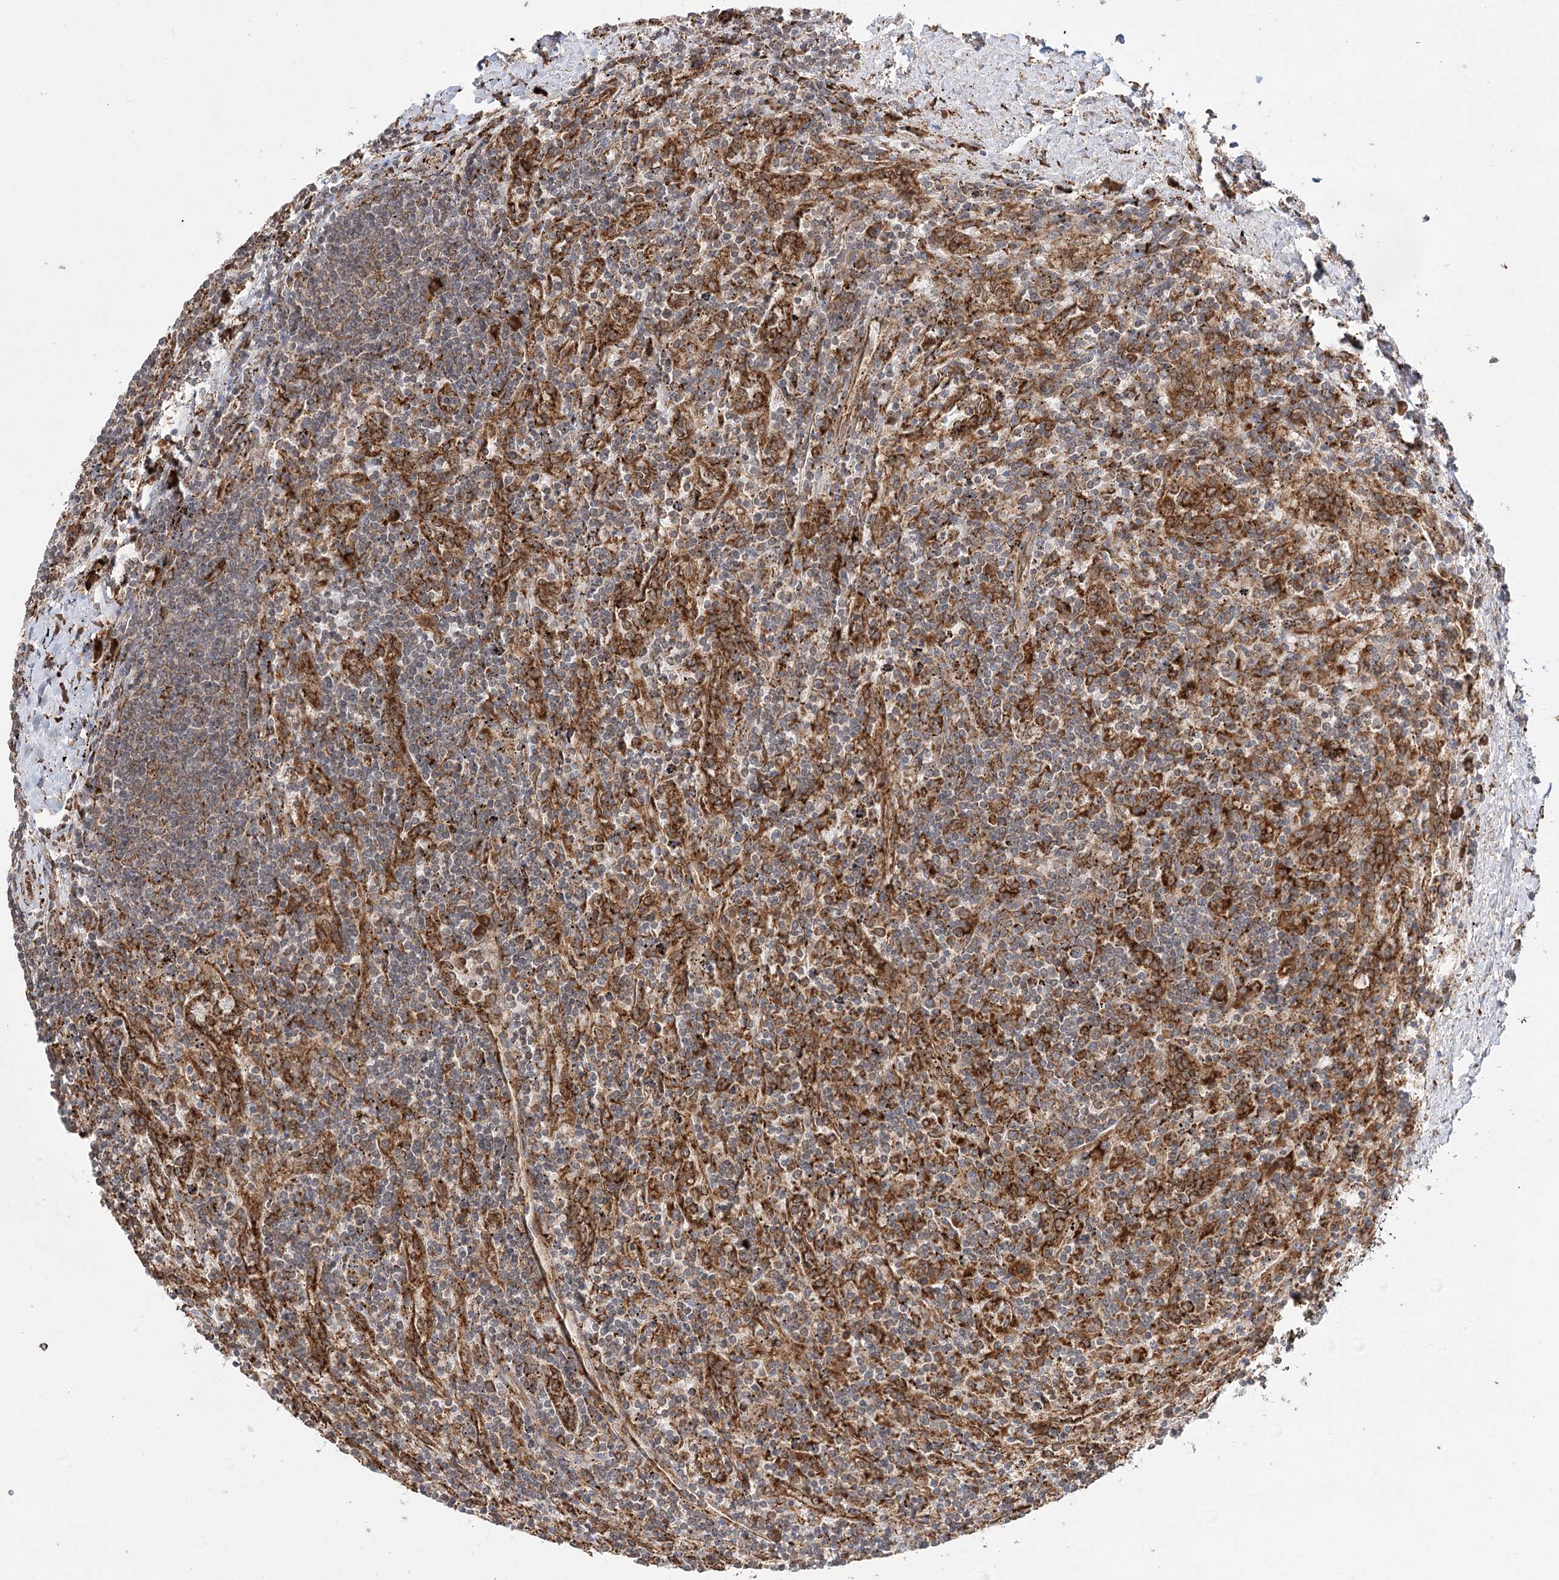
{"staining": {"intensity": "weak", "quantity": "25%-75%", "location": "cytoplasmic/membranous"}, "tissue": "lymphoma", "cell_type": "Tumor cells", "image_type": "cancer", "snomed": [{"axis": "morphology", "description": "Malignant lymphoma, non-Hodgkin's type, Low grade"}, {"axis": "topography", "description": "Spleen"}], "caption": "A photomicrograph of human lymphoma stained for a protein exhibits weak cytoplasmic/membranous brown staining in tumor cells.", "gene": "DNAJB14", "patient": {"sex": "male", "age": 76}}